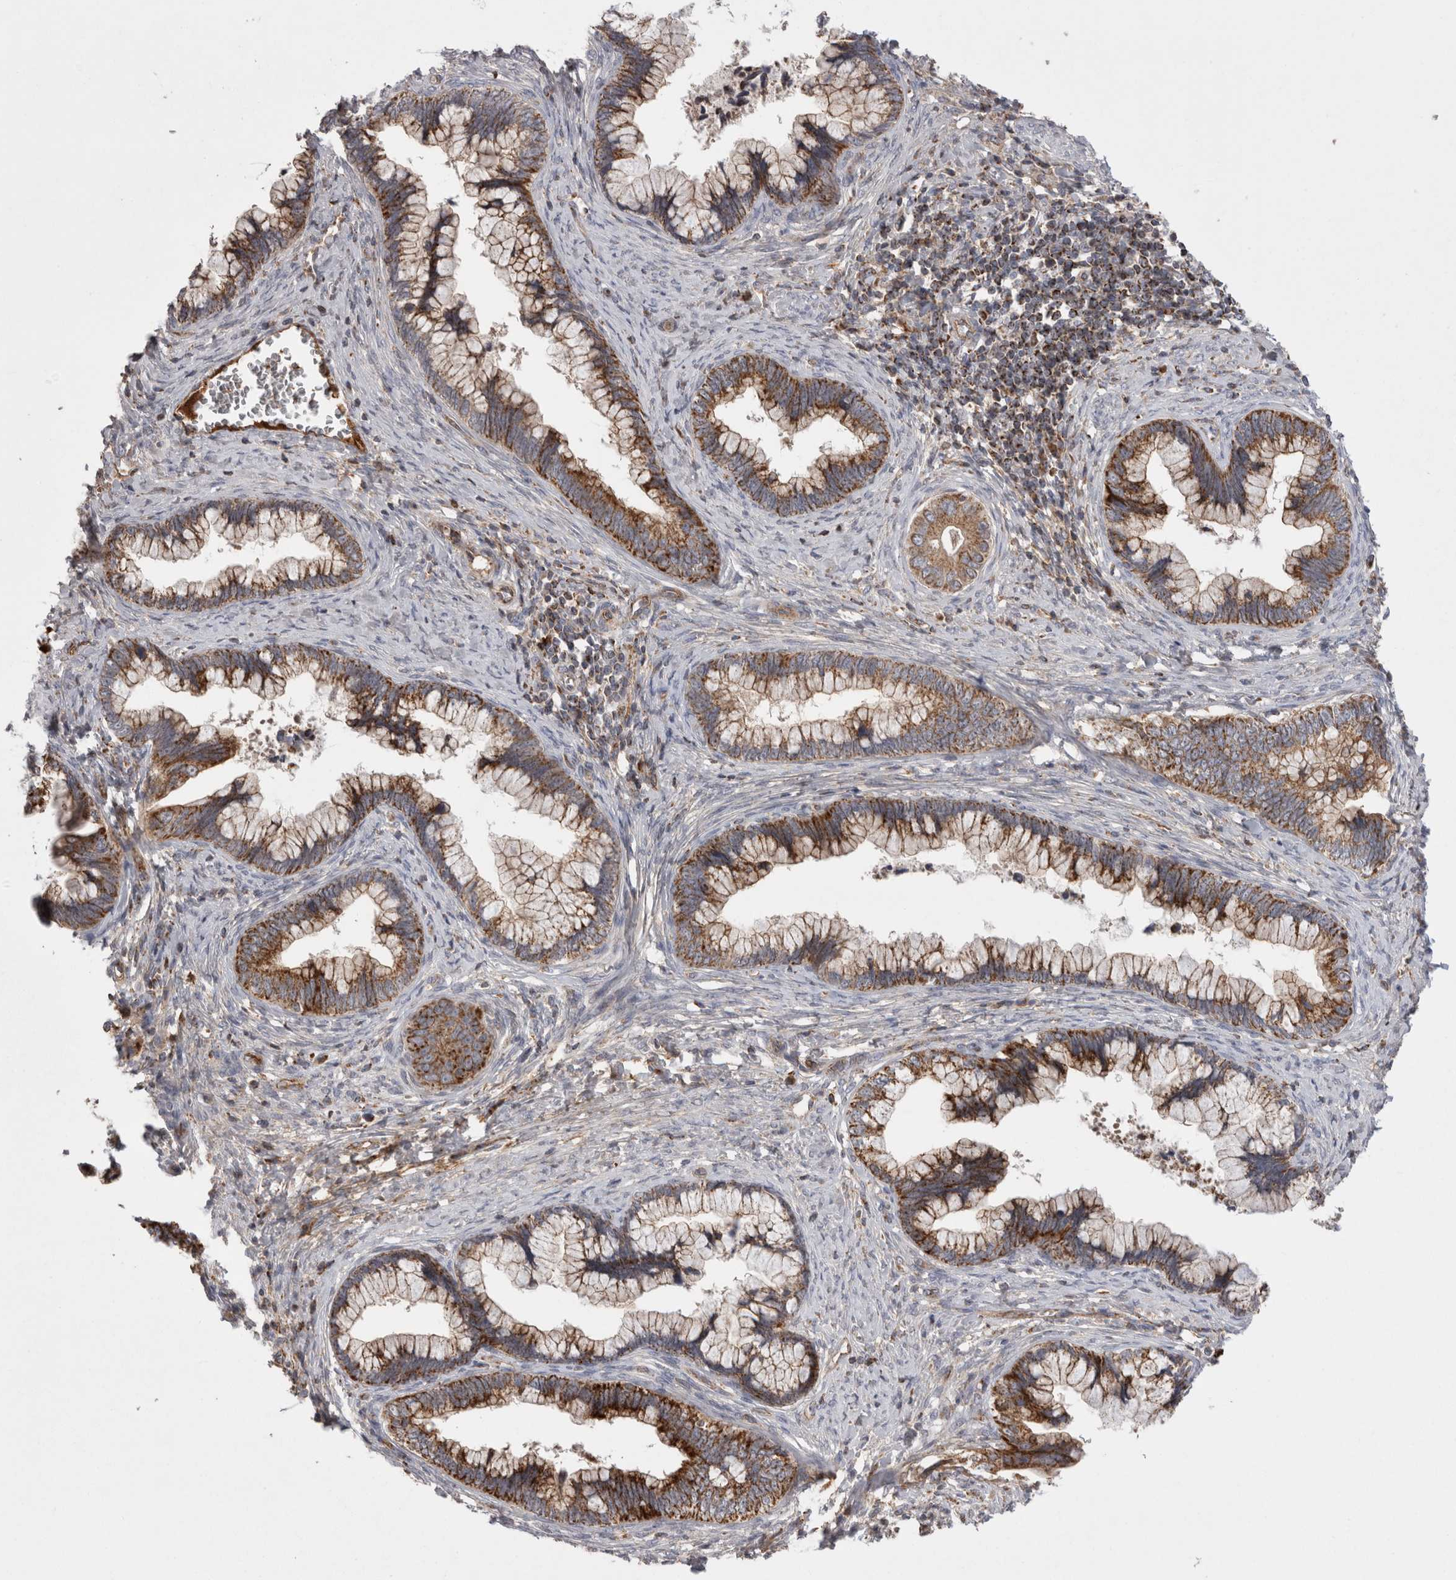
{"staining": {"intensity": "strong", "quantity": ">75%", "location": "cytoplasmic/membranous"}, "tissue": "cervical cancer", "cell_type": "Tumor cells", "image_type": "cancer", "snomed": [{"axis": "morphology", "description": "Adenocarcinoma, NOS"}, {"axis": "topography", "description": "Cervix"}], "caption": "Cervical cancer (adenocarcinoma) stained with immunohistochemistry reveals strong cytoplasmic/membranous staining in approximately >75% of tumor cells.", "gene": "DARS2", "patient": {"sex": "female", "age": 44}}